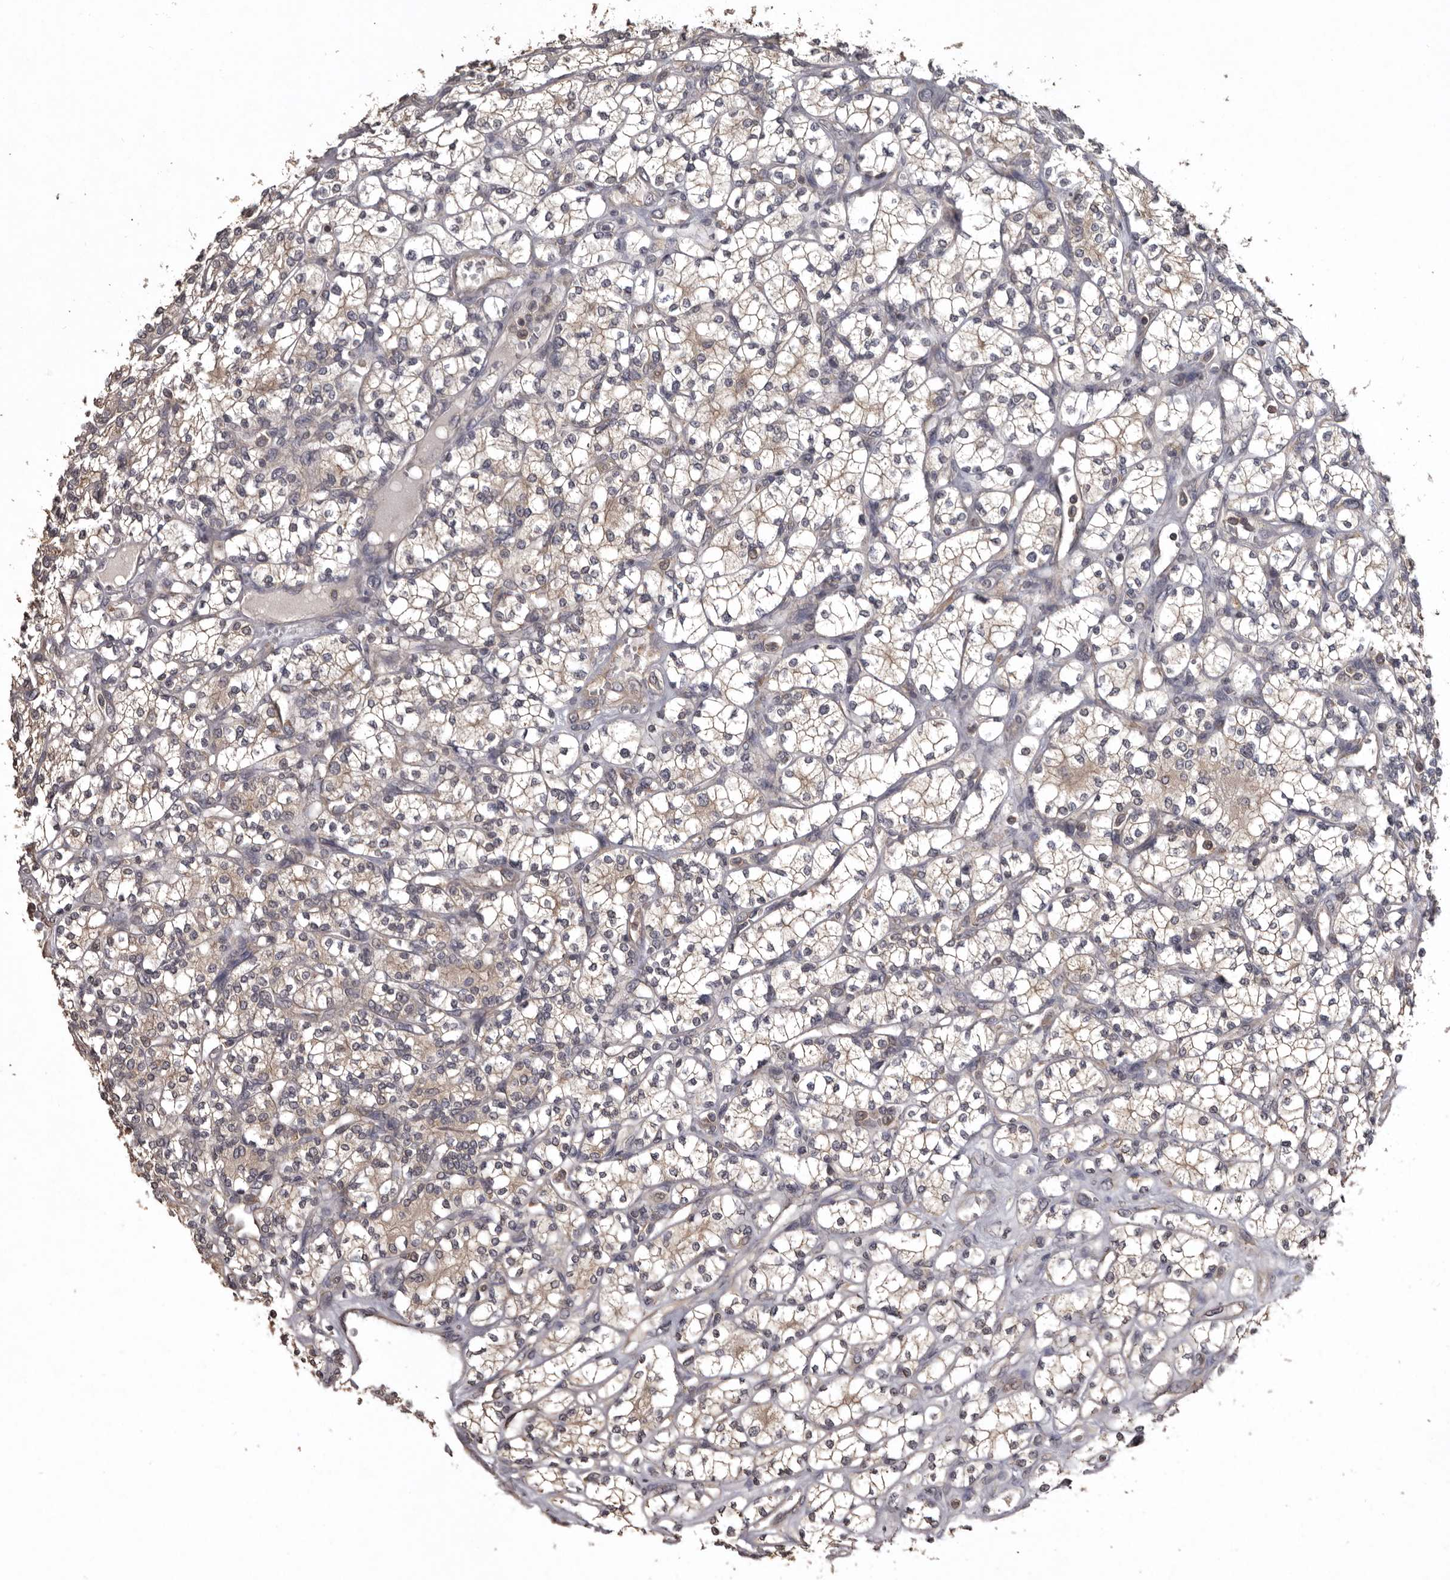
{"staining": {"intensity": "weak", "quantity": "25%-75%", "location": "cytoplasmic/membranous"}, "tissue": "renal cancer", "cell_type": "Tumor cells", "image_type": "cancer", "snomed": [{"axis": "morphology", "description": "Adenocarcinoma, NOS"}, {"axis": "topography", "description": "Kidney"}], "caption": "Renal cancer stained with DAB (3,3'-diaminobenzidine) IHC exhibits low levels of weak cytoplasmic/membranous expression in approximately 25%-75% of tumor cells.", "gene": "DARS1", "patient": {"sex": "male", "age": 77}}